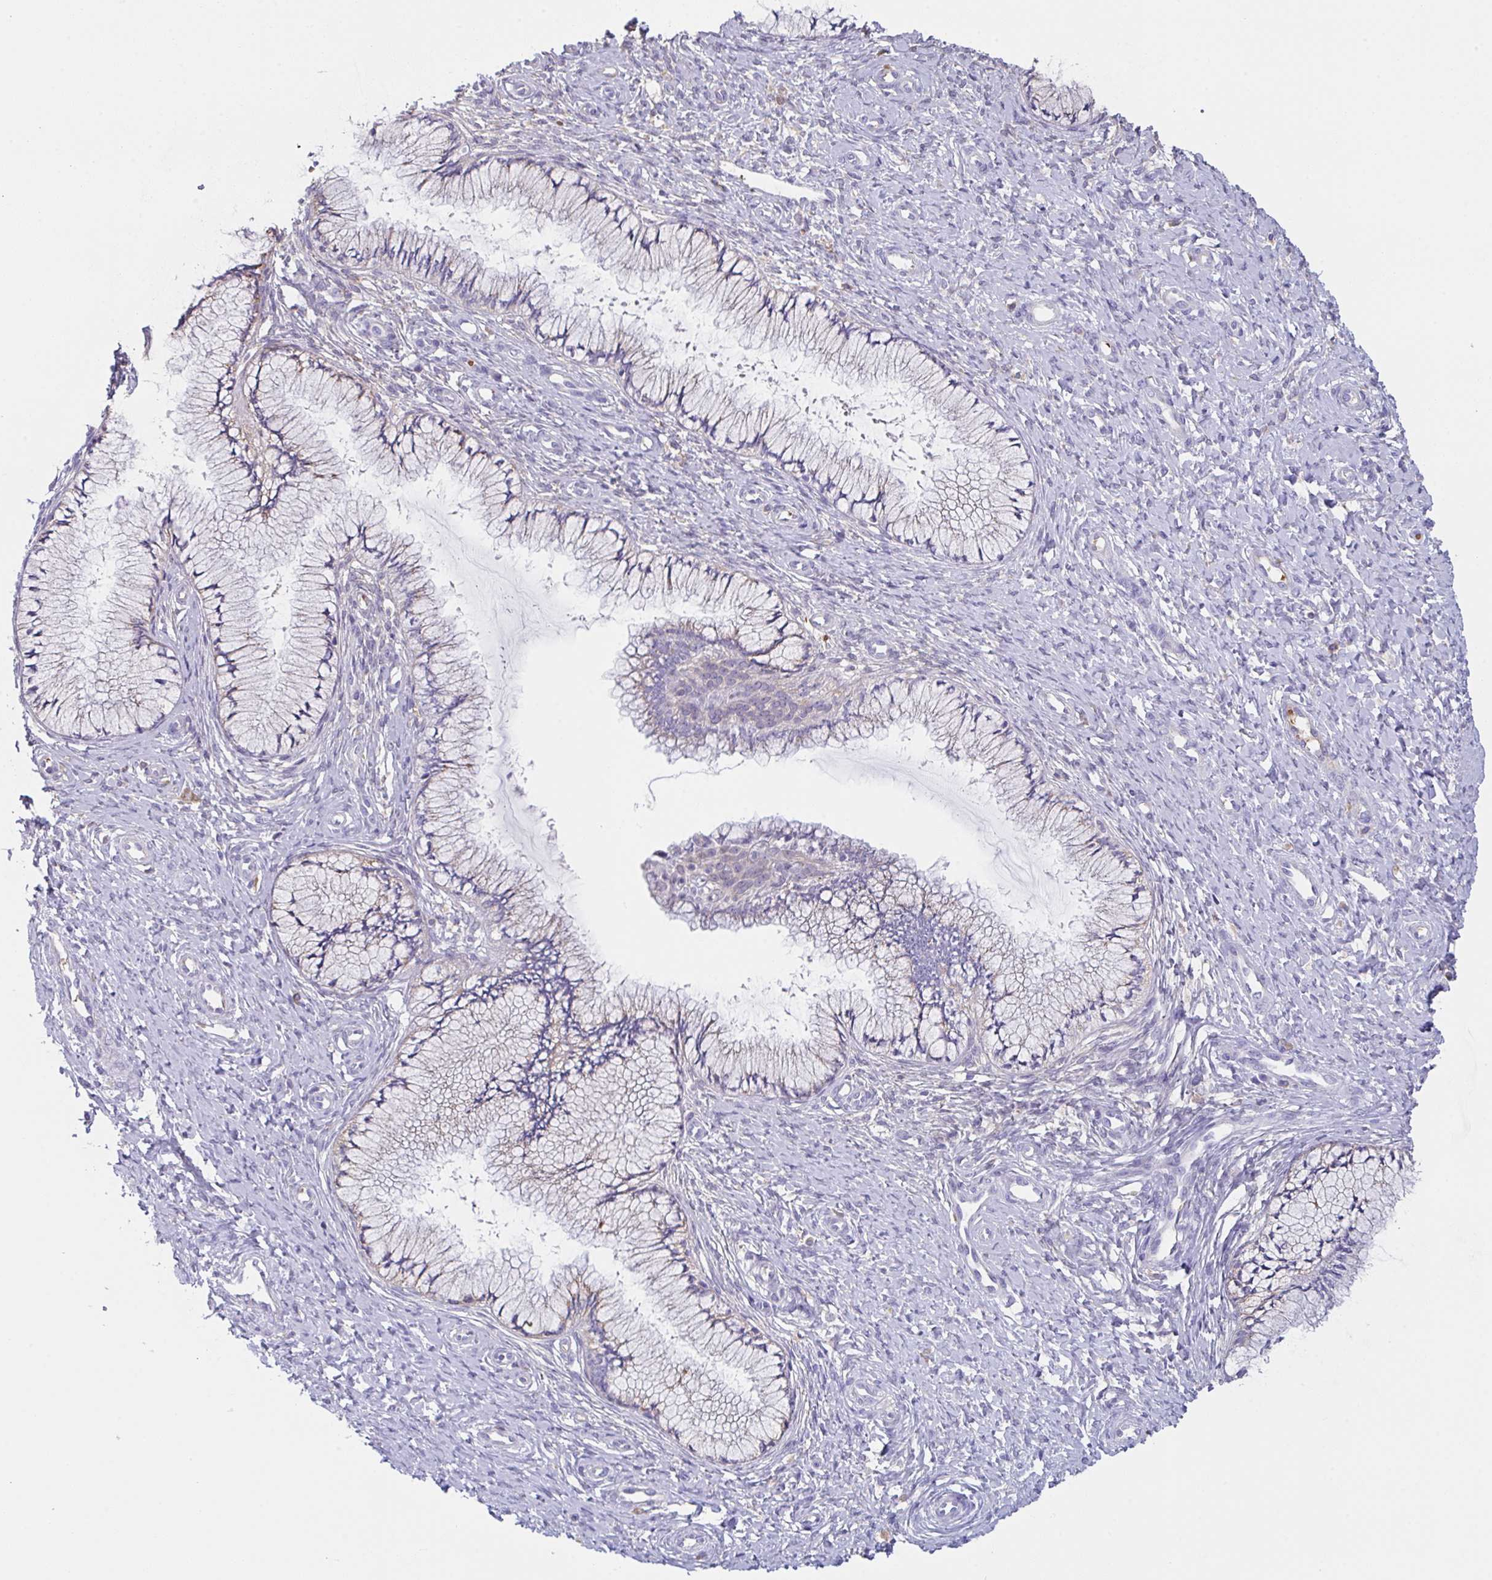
{"staining": {"intensity": "negative", "quantity": "none", "location": "none"}, "tissue": "cervix", "cell_type": "Glandular cells", "image_type": "normal", "snomed": [{"axis": "morphology", "description": "Normal tissue, NOS"}, {"axis": "topography", "description": "Cervix"}], "caption": "A high-resolution photomicrograph shows immunohistochemistry staining of benign cervix, which shows no significant staining in glandular cells.", "gene": "TFAP2C", "patient": {"sex": "female", "age": 37}}